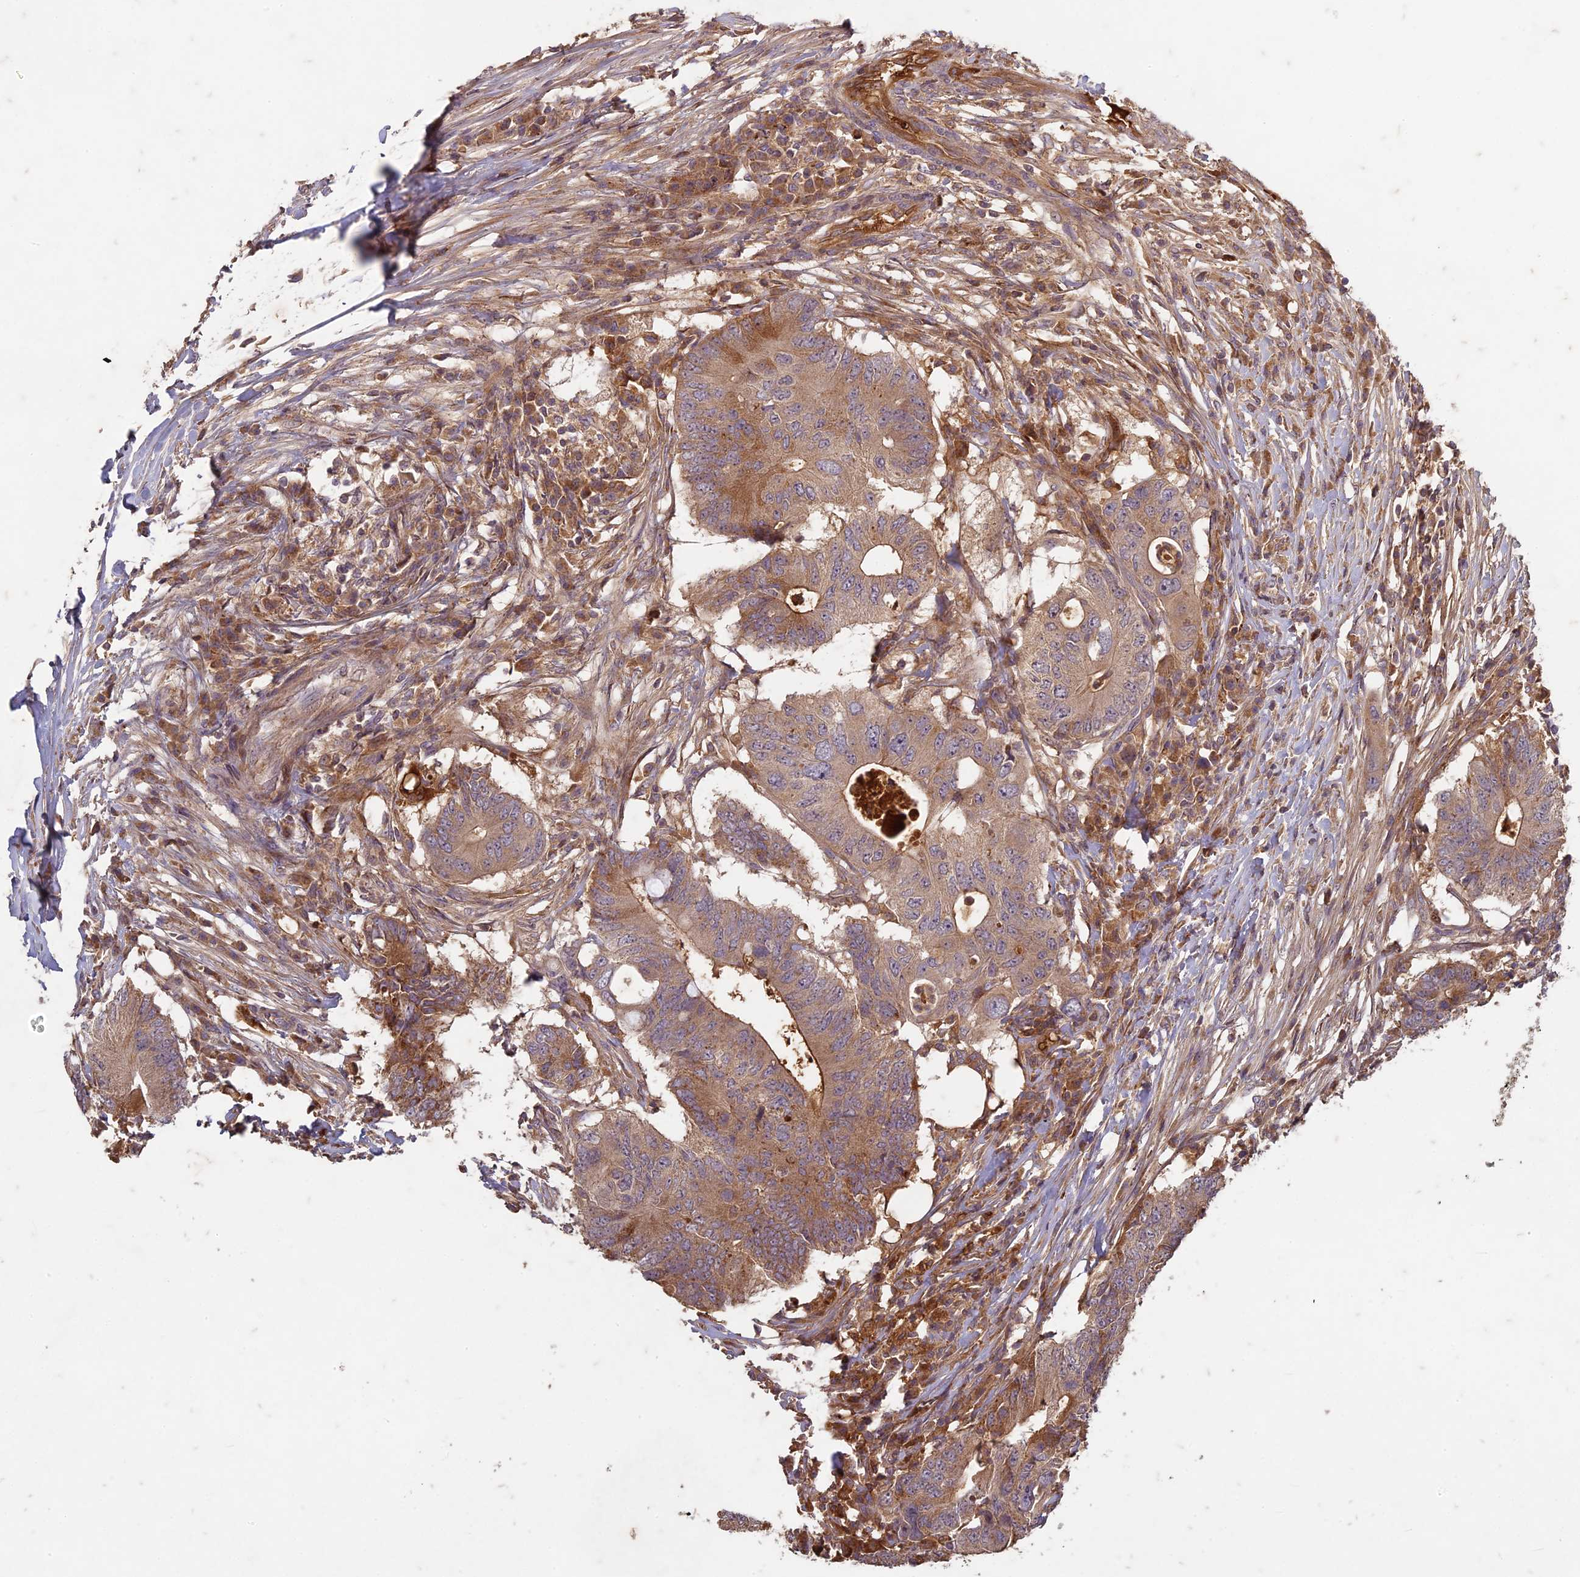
{"staining": {"intensity": "moderate", "quantity": ">75%", "location": "cytoplasmic/membranous"}, "tissue": "colorectal cancer", "cell_type": "Tumor cells", "image_type": "cancer", "snomed": [{"axis": "morphology", "description": "Adenocarcinoma, NOS"}, {"axis": "topography", "description": "Colon"}], "caption": "Approximately >75% of tumor cells in human colorectal cancer (adenocarcinoma) exhibit moderate cytoplasmic/membranous protein staining as visualized by brown immunohistochemical staining.", "gene": "TCF25", "patient": {"sex": "male", "age": 71}}